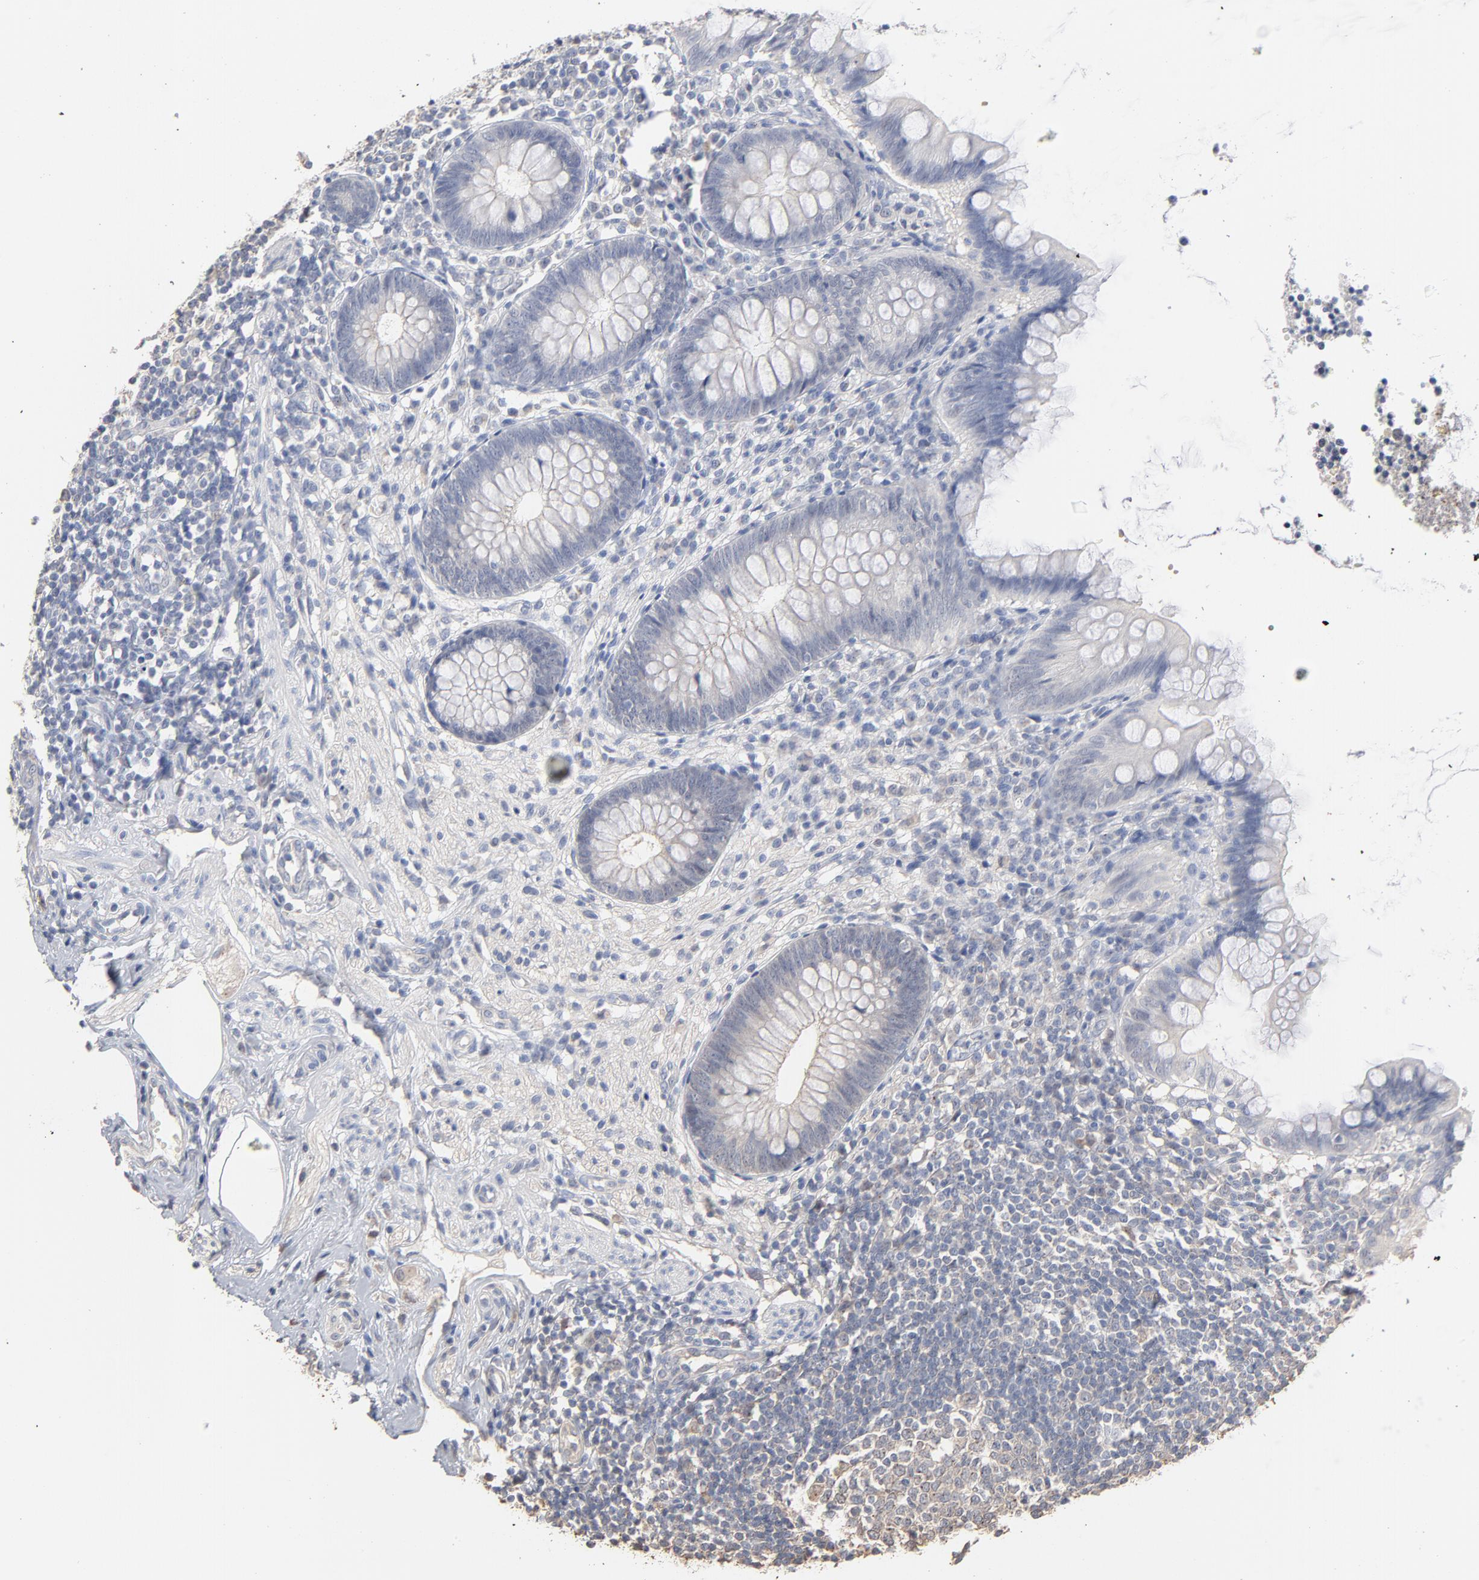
{"staining": {"intensity": "negative", "quantity": "none", "location": "none"}, "tissue": "appendix", "cell_type": "Glandular cells", "image_type": "normal", "snomed": [{"axis": "morphology", "description": "Normal tissue, NOS"}, {"axis": "topography", "description": "Appendix"}], "caption": "This is an immunohistochemistry (IHC) photomicrograph of benign human appendix. There is no staining in glandular cells.", "gene": "DNAL4", "patient": {"sex": "female", "age": 66}}